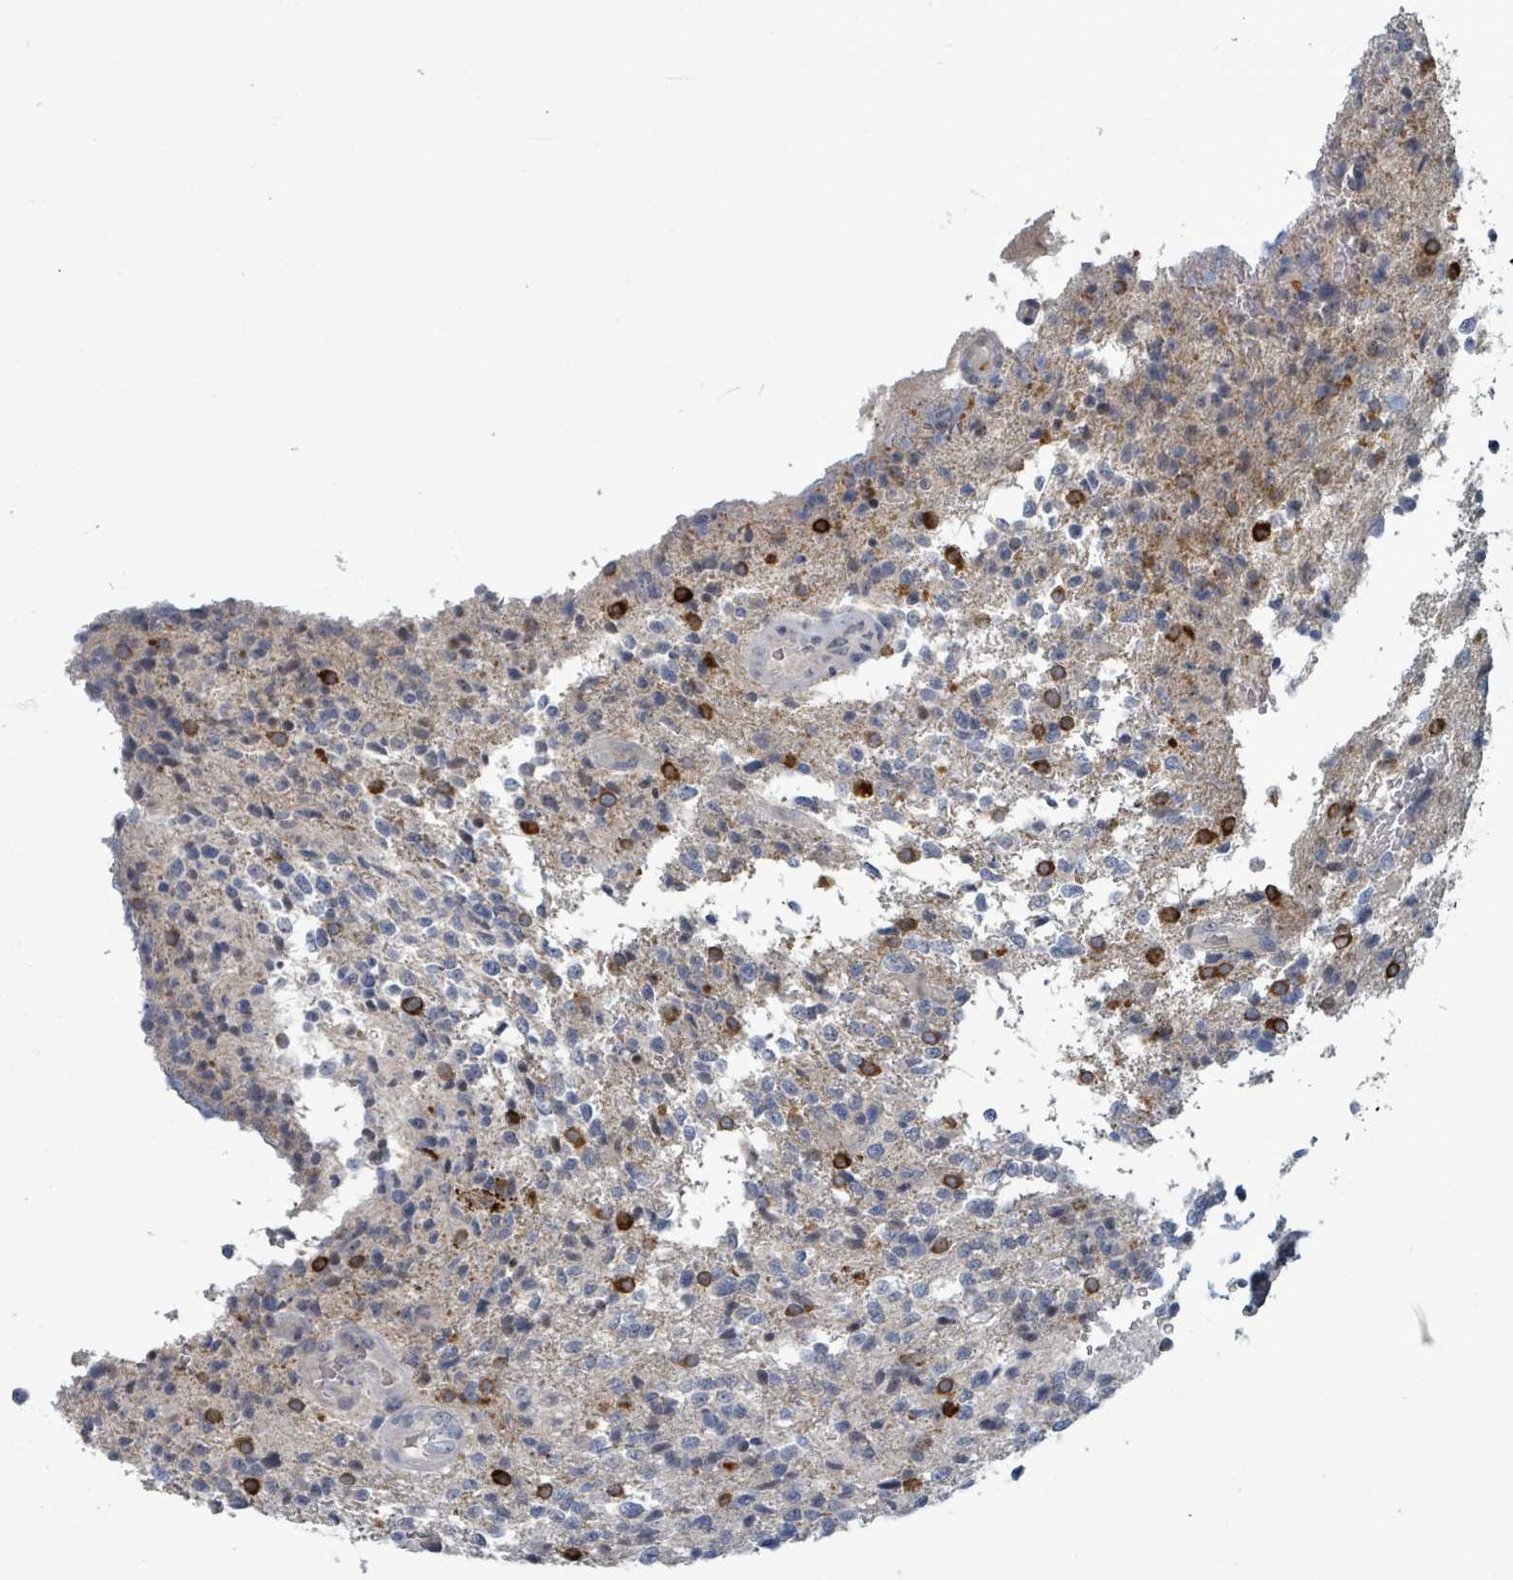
{"staining": {"intensity": "strong", "quantity": "<25%", "location": "cytoplasmic/membranous"}, "tissue": "glioma", "cell_type": "Tumor cells", "image_type": "cancer", "snomed": [{"axis": "morphology", "description": "Glioma, malignant, High grade"}, {"axis": "topography", "description": "Brain"}], "caption": "DAB immunohistochemical staining of human glioma reveals strong cytoplasmic/membranous protein expression in approximately <25% of tumor cells.", "gene": "TRDMT1", "patient": {"sex": "male", "age": 56}}